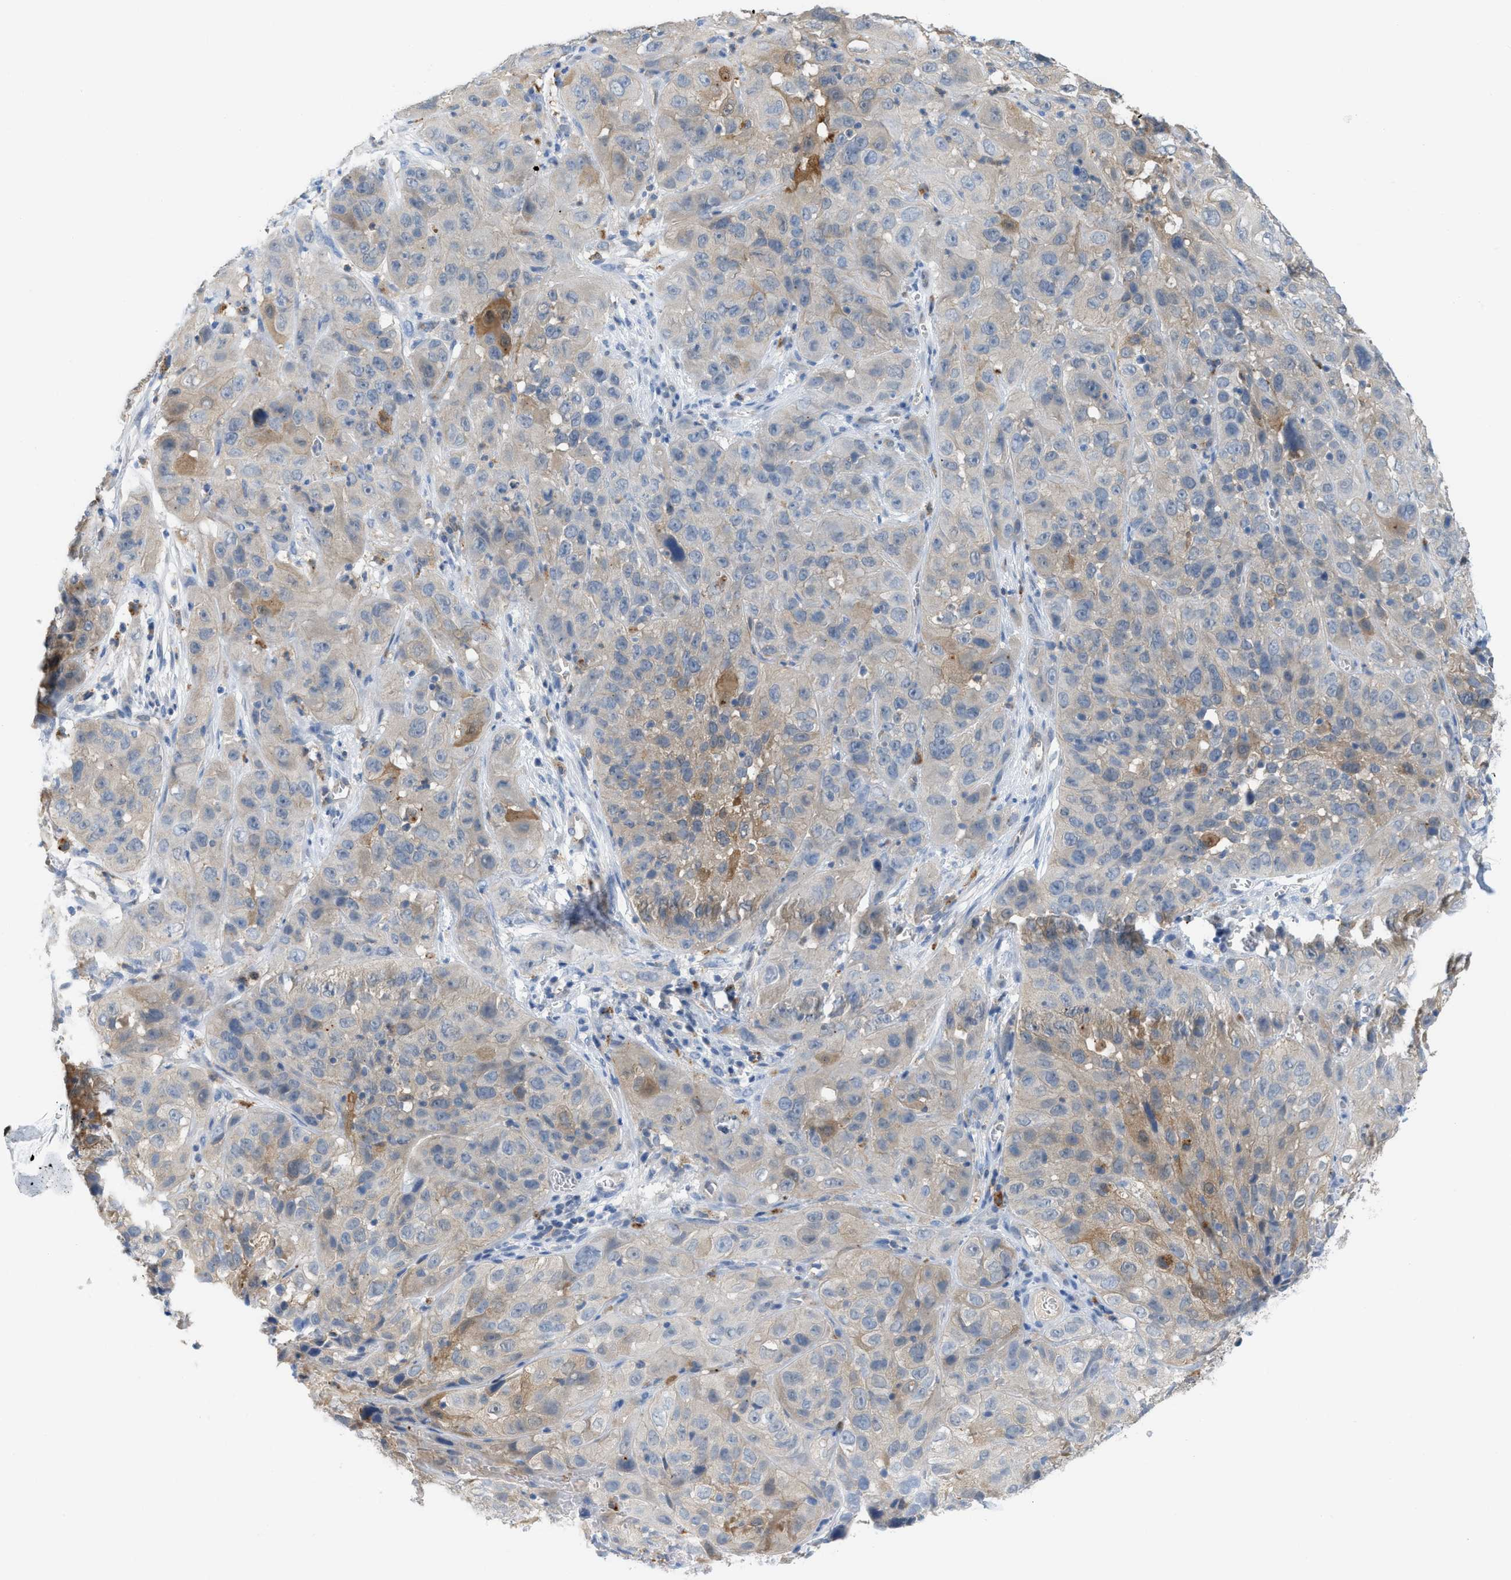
{"staining": {"intensity": "weak", "quantity": ">75%", "location": "cytoplasmic/membranous"}, "tissue": "cervical cancer", "cell_type": "Tumor cells", "image_type": "cancer", "snomed": [{"axis": "morphology", "description": "Squamous cell carcinoma, NOS"}, {"axis": "topography", "description": "Cervix"}], "caption": "An image of squamous cell carcinoma (cervical) stained for a protein shows weak cytoplasmic/membranous brown staining in tumor cells.", "gene": "CSTB", "patient": {"sex": "female", "age": 32}}